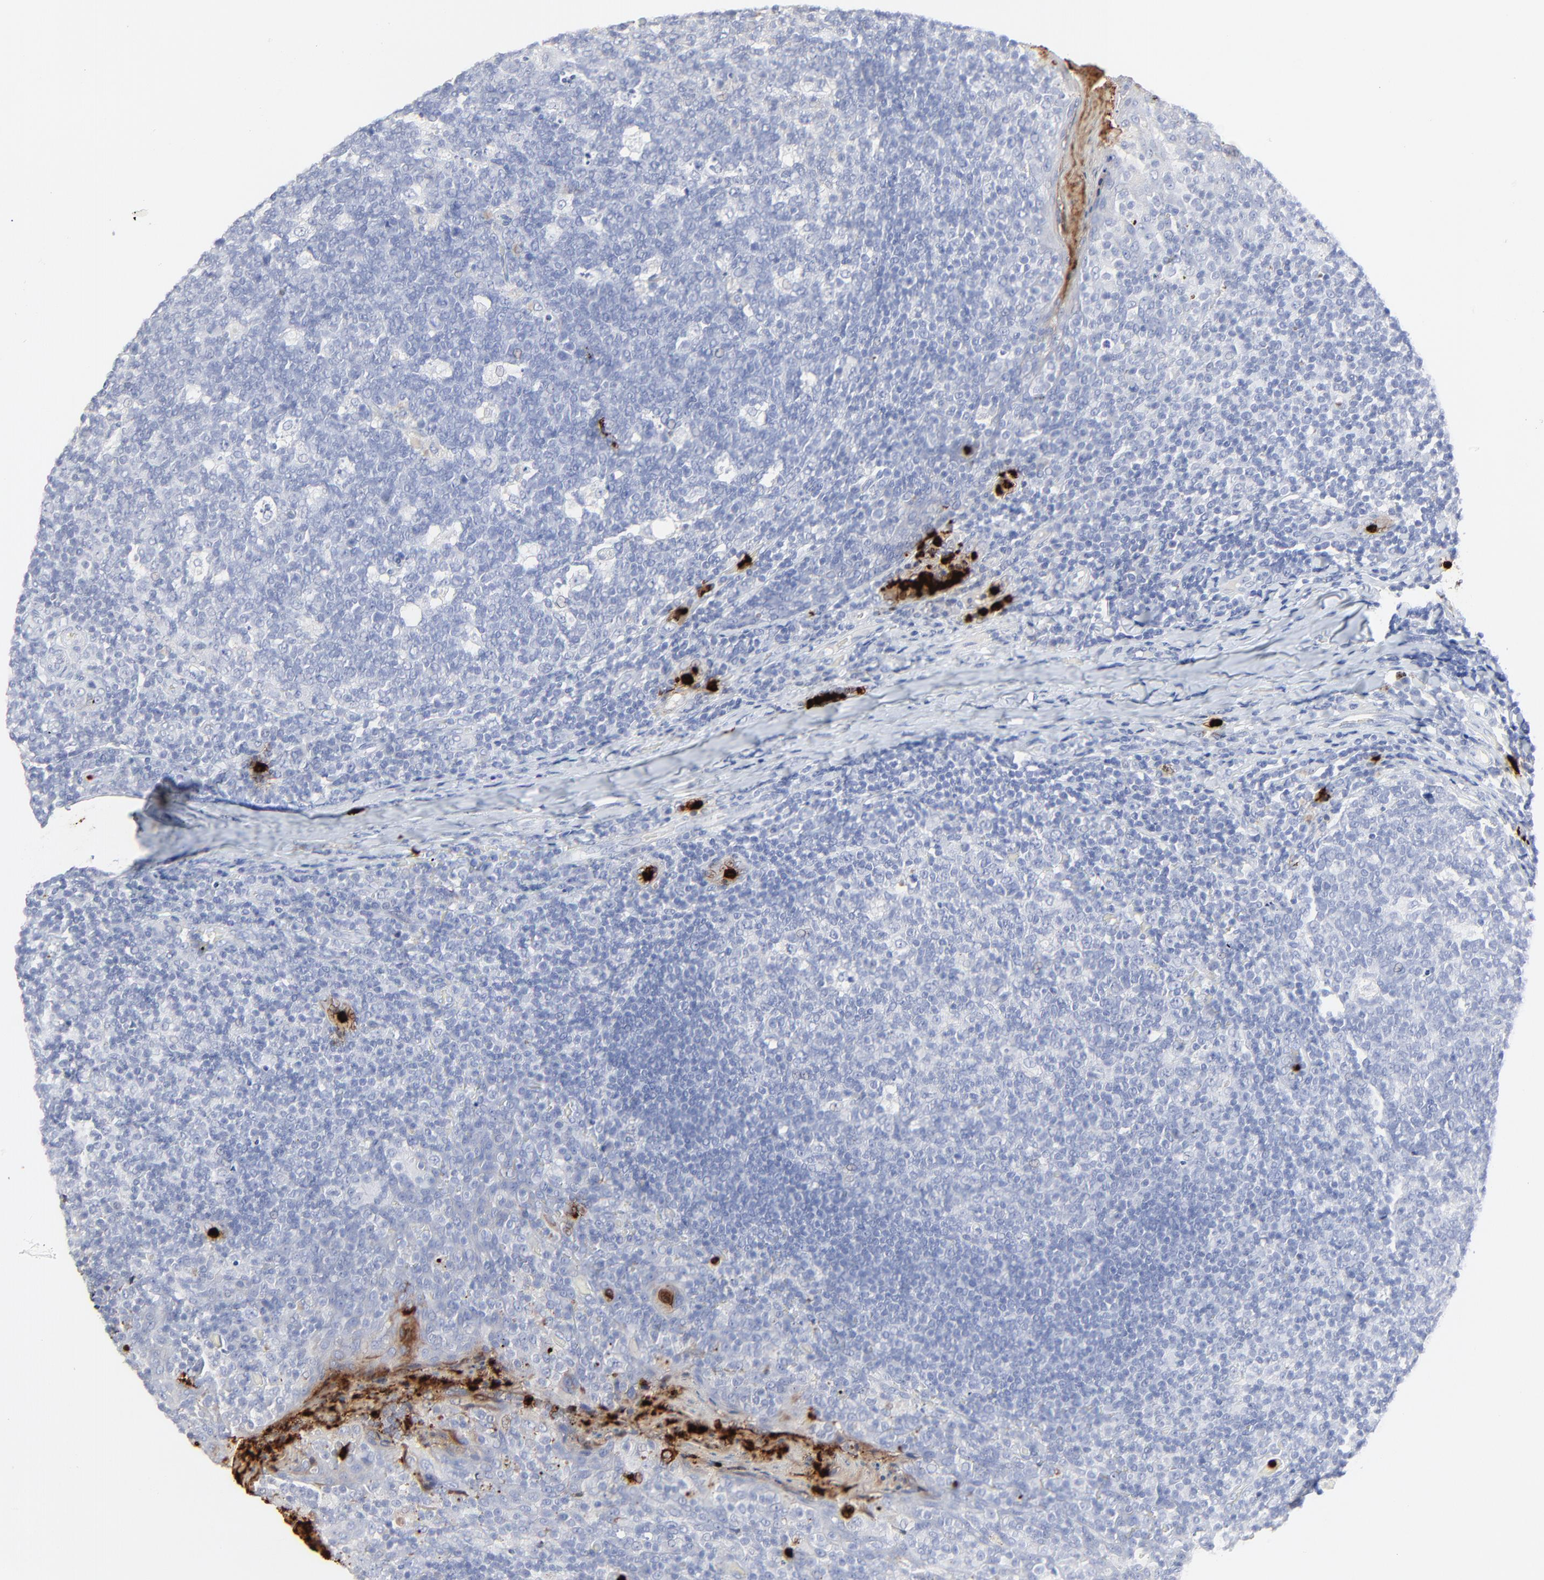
{"staining": {"intensity": "negative", "quantity": "none", "location": "none"}, "tissue": "tonsil", "cell_type": "Germinal center cells", "image_type": "normal", "snomed": [{"axis": "morphology", "description": "Normal tissue, NOS"}, {"axis": "topography", "description": "Tonsil"}], "caption": "An immunohistochemistry histopathology image of normal tonsil is shown. There is no staining in germinal center cells of tonsil. (DAB immunohistochemistry (IHC) visualized using brightfield microscopy, high magnification).", "gene": "LCN2", "patient": {"sex": "male", "age": 17}}